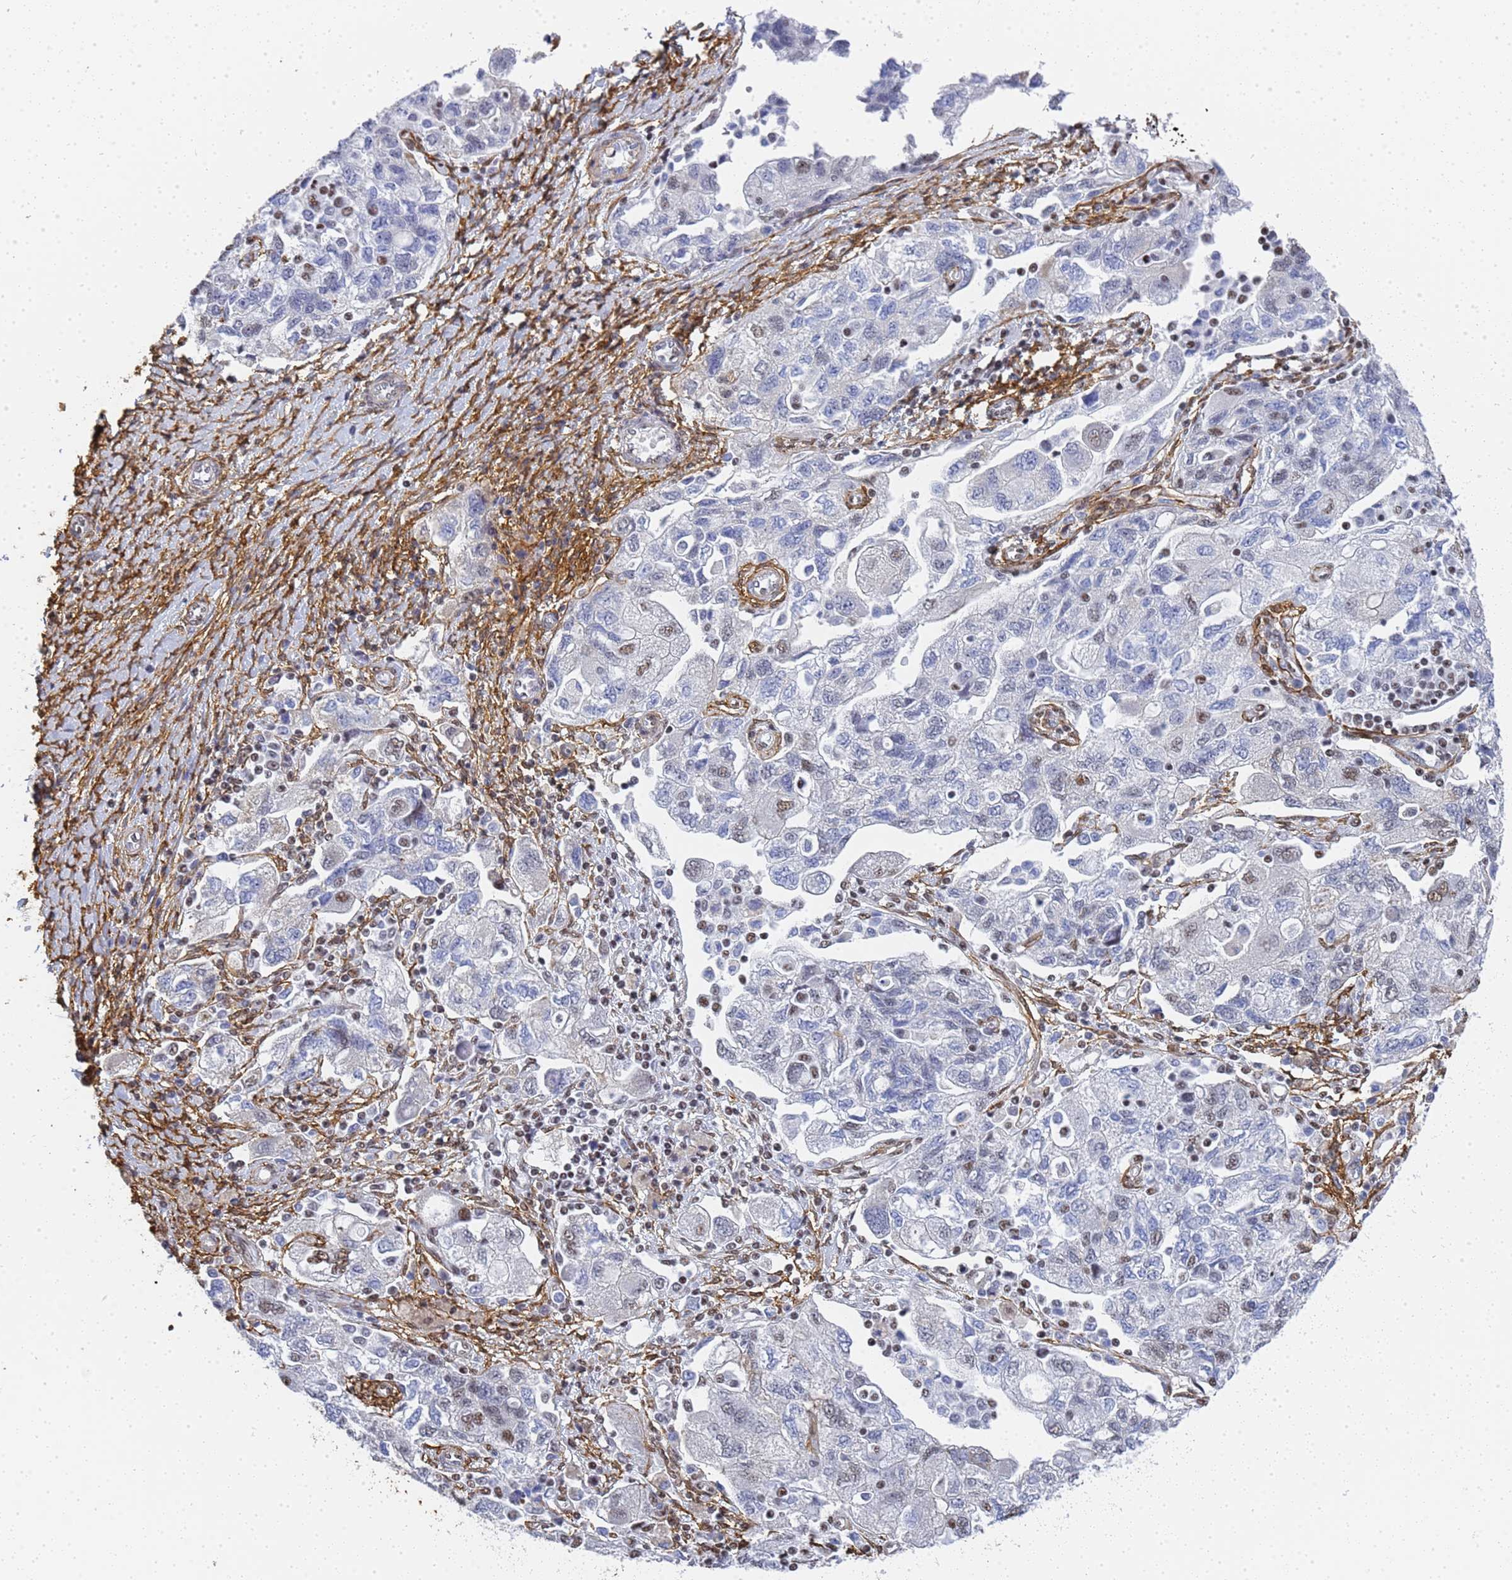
{"staining": {"intensity": "moderate", "quantity": "<25%", "location": "nuclear"}, "tissue": "ovarian cancer", "cell_type": "Tumor cells", "image_type": "cancer", "snomed": [{"axis": "morphology", "description": "Carcinoma, NOS"}, {"axis": "morphology", "description": "Cystadenocarcinoma, serous, NOS"}, {"axis": "topography", "description": "Ovary"}], "caption": "Brown immunohistochemical staining in human ovarian carcinoma exhibits moderate nuclear staining in about <25% of tumor cells. (brown staining indicates protein expression, while blue staining denotes nuclei).", "gene": "PRRT4", "patient": {"sex": "female", "age": 69}}